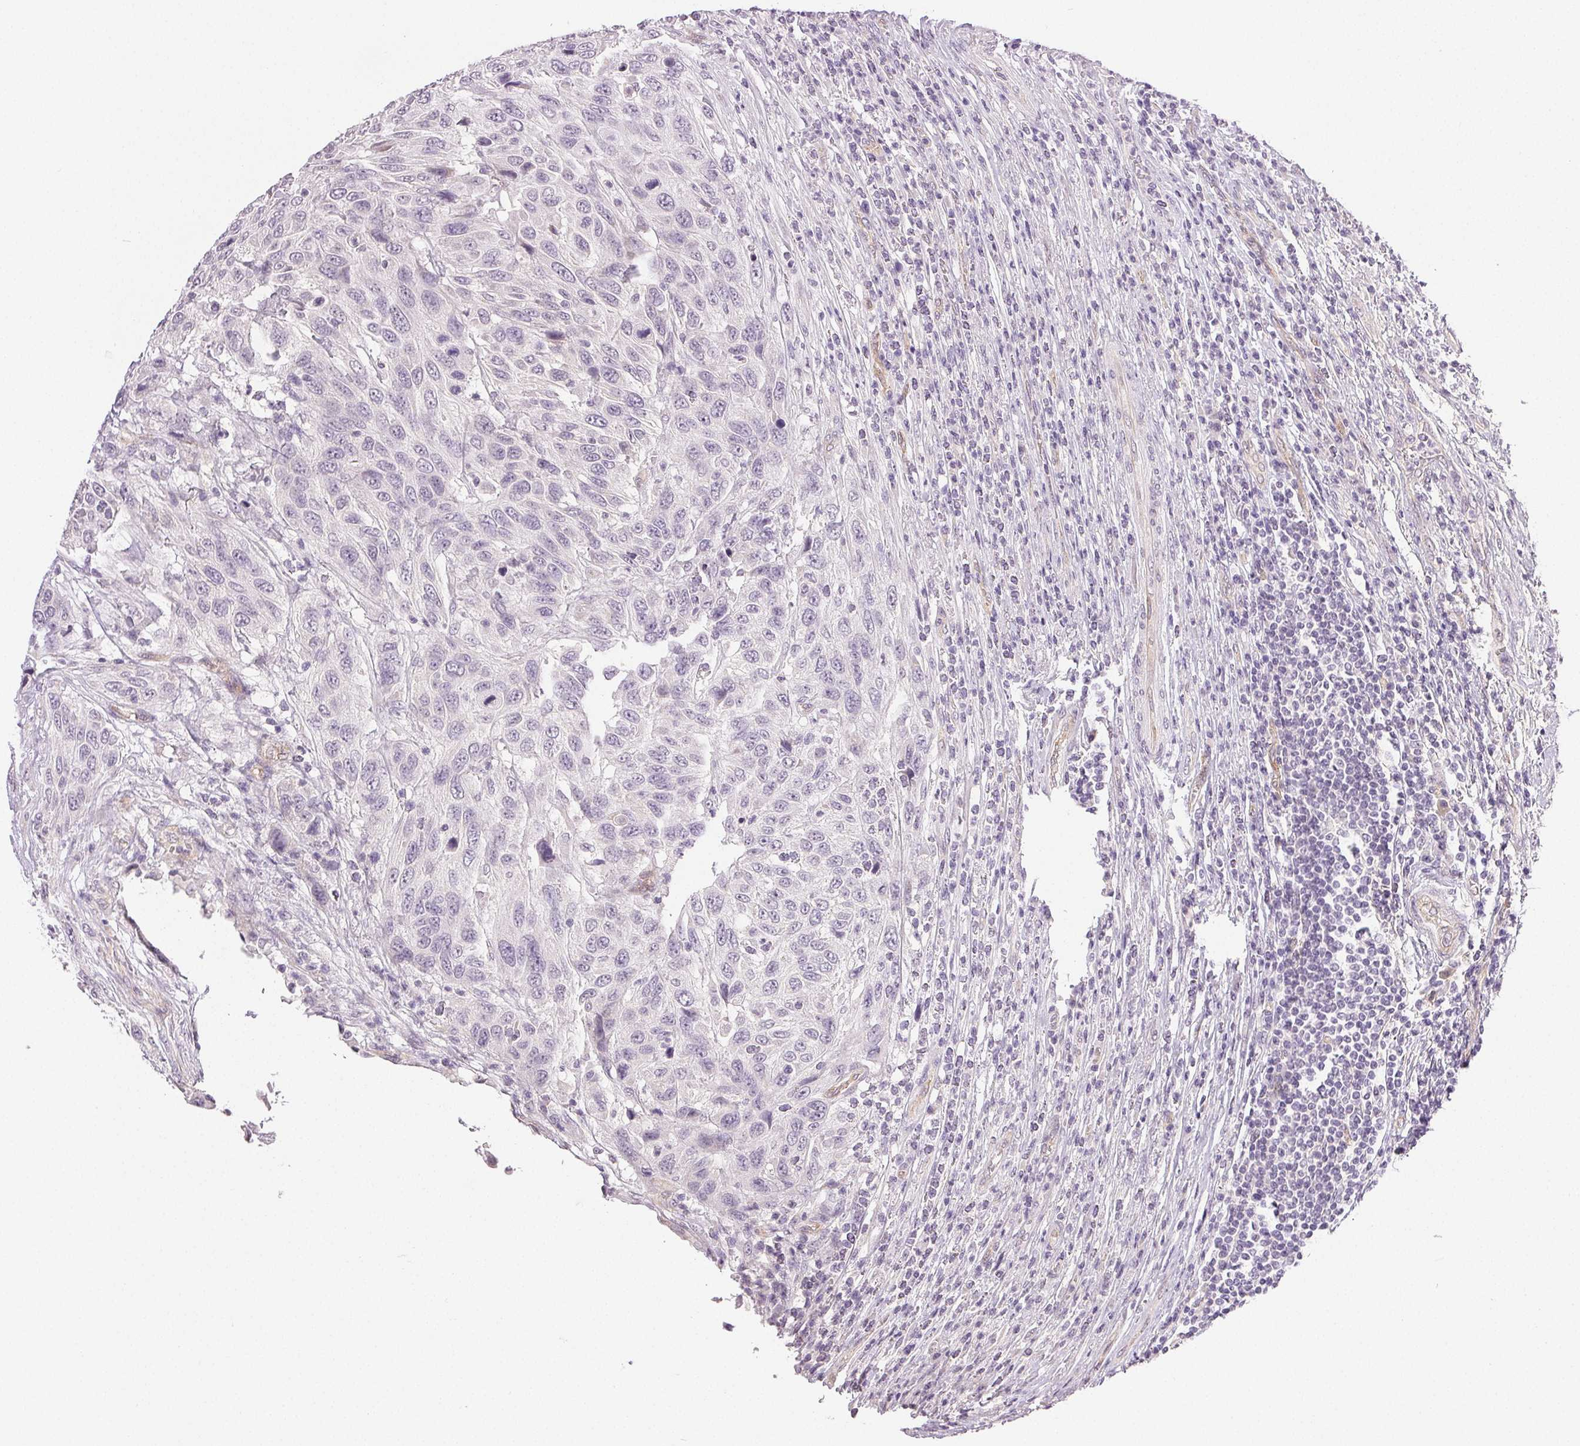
{"staining": {"intensity": "negative", "quantity": "none", "location": "none"}, "tissue": "urothelial cancer", "cell_type": "Tumor cells", "image_type": "cancer", "snomed": [{"axis": "morphology", "description": "Urothelial carcinoma, High grade"}, {"axis": "topography", "description": "Urinary bladder"}], "caption": "Tumor cells show no significant staining in urothelial cancer.", "gene": "PLCB1", "patient": {"sex": "female", "age": 70}}